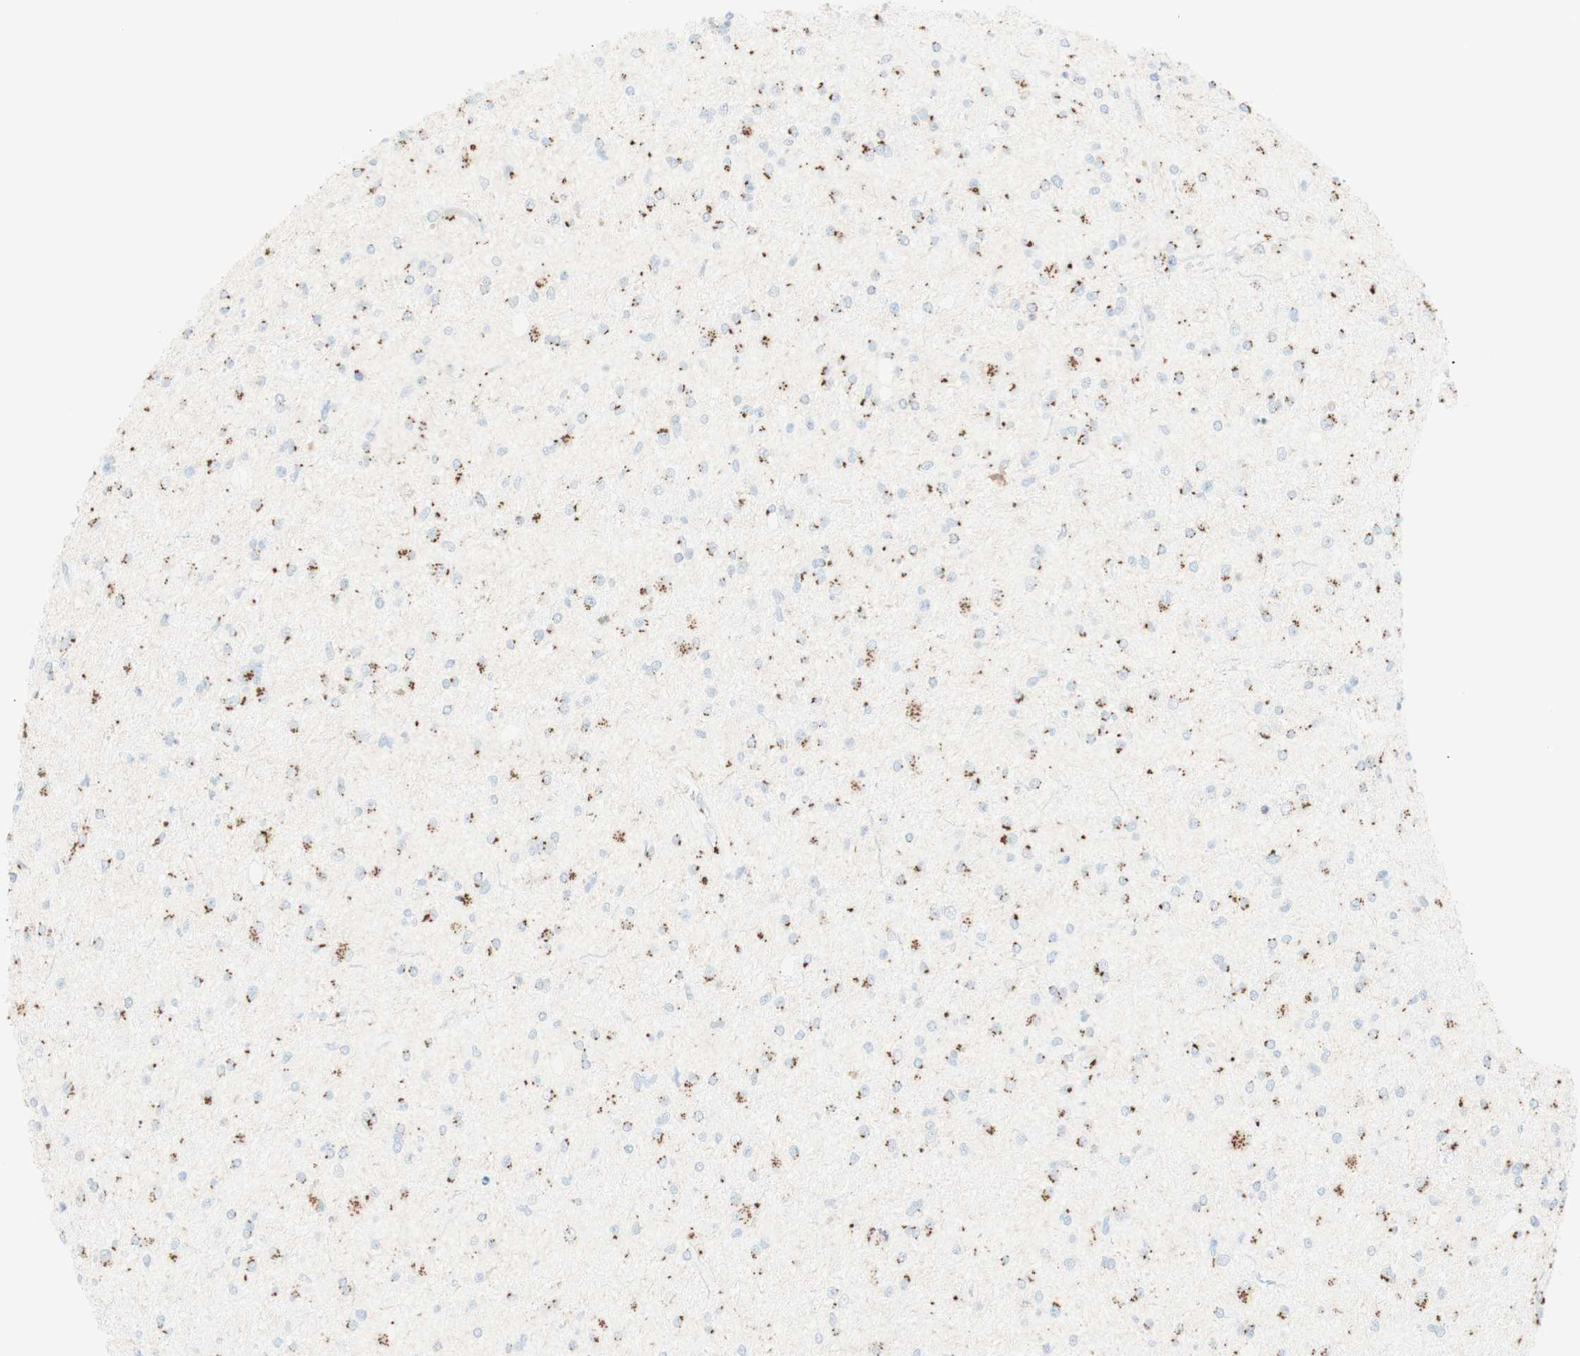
{"staining": {"intensity": "strong", "quantity": "25%-75%", "location": "cytoplasmic/membranous"}, "tissue": "glioma", "cell_type": "Tumor cells", "image_type": "cancer", "snomed": [{"axis": "morphology", "description": "Glioma, malignant, High grade"}, {"axis": "topography", "description": "Brain"}], "caption": "Malignant glioma (high-grade) was stained to show a protein in brown. There is high levels of strong cytoplasmic/membranous expression in about 25%-75% of tumor cells. Using DAB (3,3'-diaminobenzidine) (brown) and hematoxylin (blue) stains, captured at high magnification using brightfield microscopy.", "gene": "GOLGB1", "patient": {"sex": "male", "age": 33}}